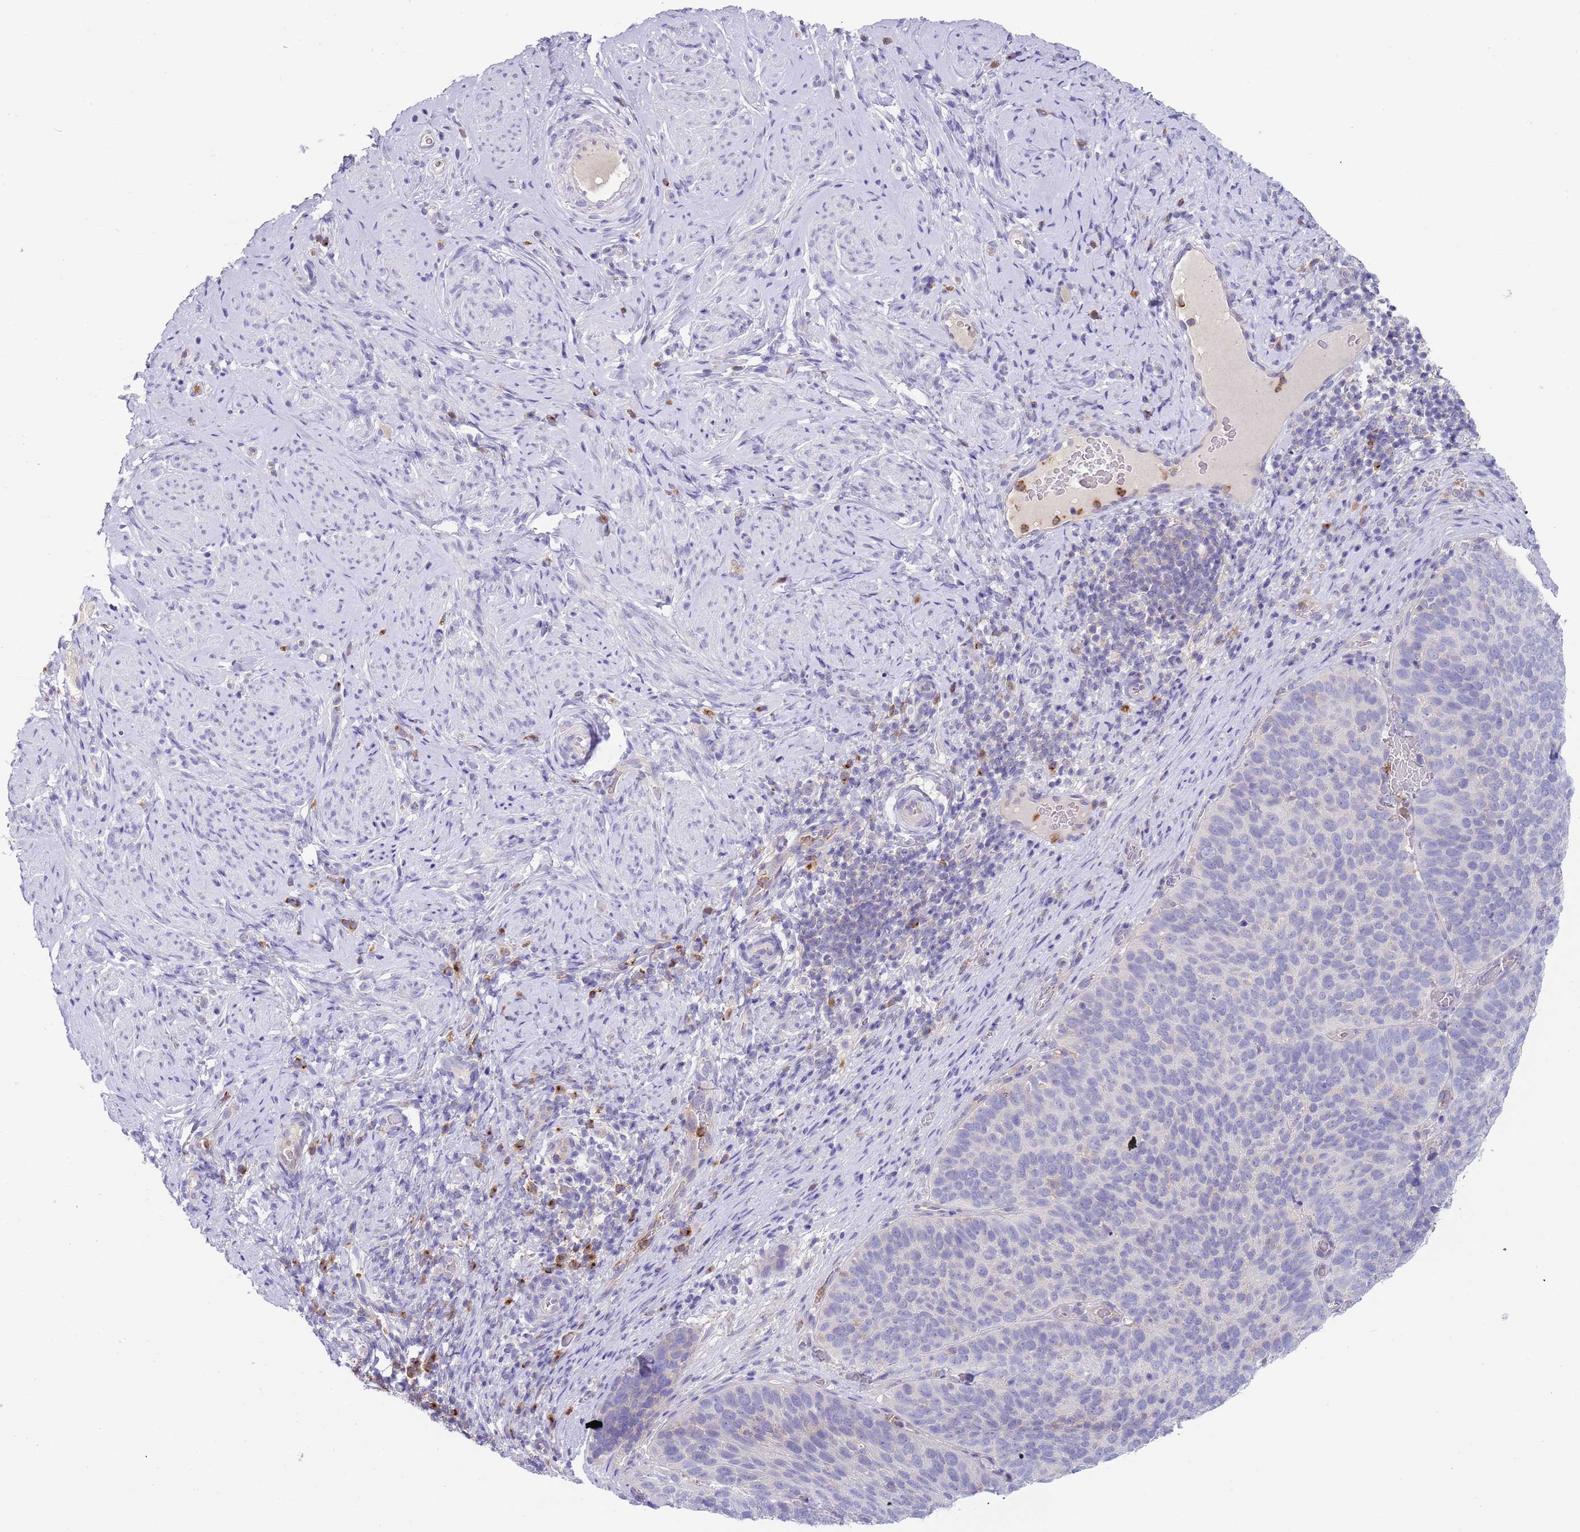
{"staining": {"intensity": "negative", "quantity": "none", "location": "none"}, "tissue": "cervical cancer", "cell_type": "Tumor cells", "image_type": "cancer", "snomed": [{"axis": "morphology", "description": "Squamous cell carcinoma, NOS"}, {"axis": "topography", "description": "Cervix"}], "caption": "Human cervical cancer (squamous cell carcinoma) stained for a protein using immunohistochemistry (IHC) exhibits no staining in tumor cells.", "gene": "TYW1", "patient": {"sex": "female", "age": 80}}